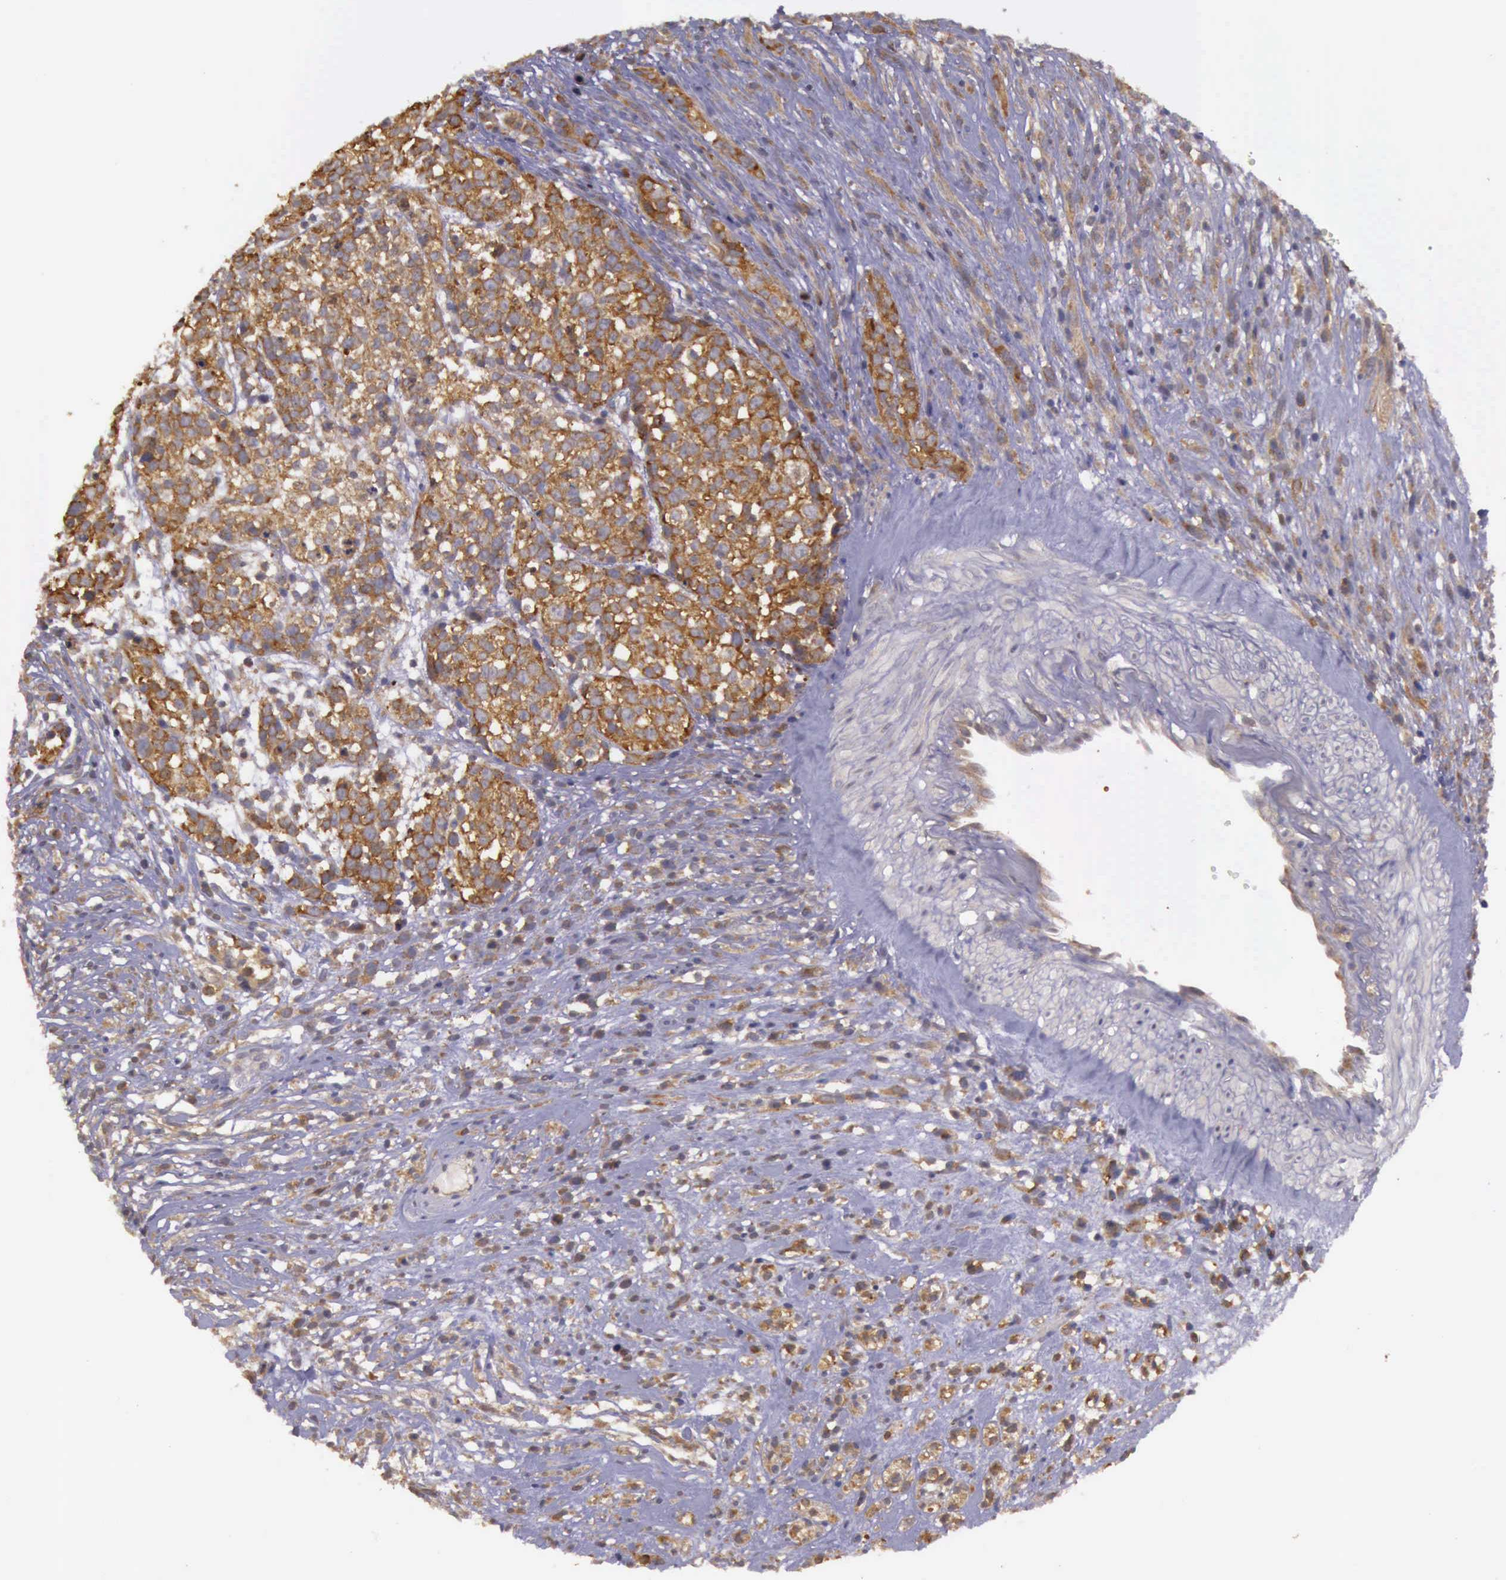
{"staining": {"intensity": "moderate", "quantity": ">75%", "location": "cytoplasmic/membranous"}, "tissue": "glioma", "cell_type": "Tumor cells", "image_type": "cancer", "snomed": [{"axis": "morphology", "description": "Glioma, malignant, High grade"}, {"axis": "topography", "description": "Brain"}], "caption": "A brown stain shows moderate cytoplasmic/membranous positivity of a protein in human malignant glioma (high-grade) tumor cells.", "gene": "EIF5", "patient": {"sex": "male", "age": 66}}